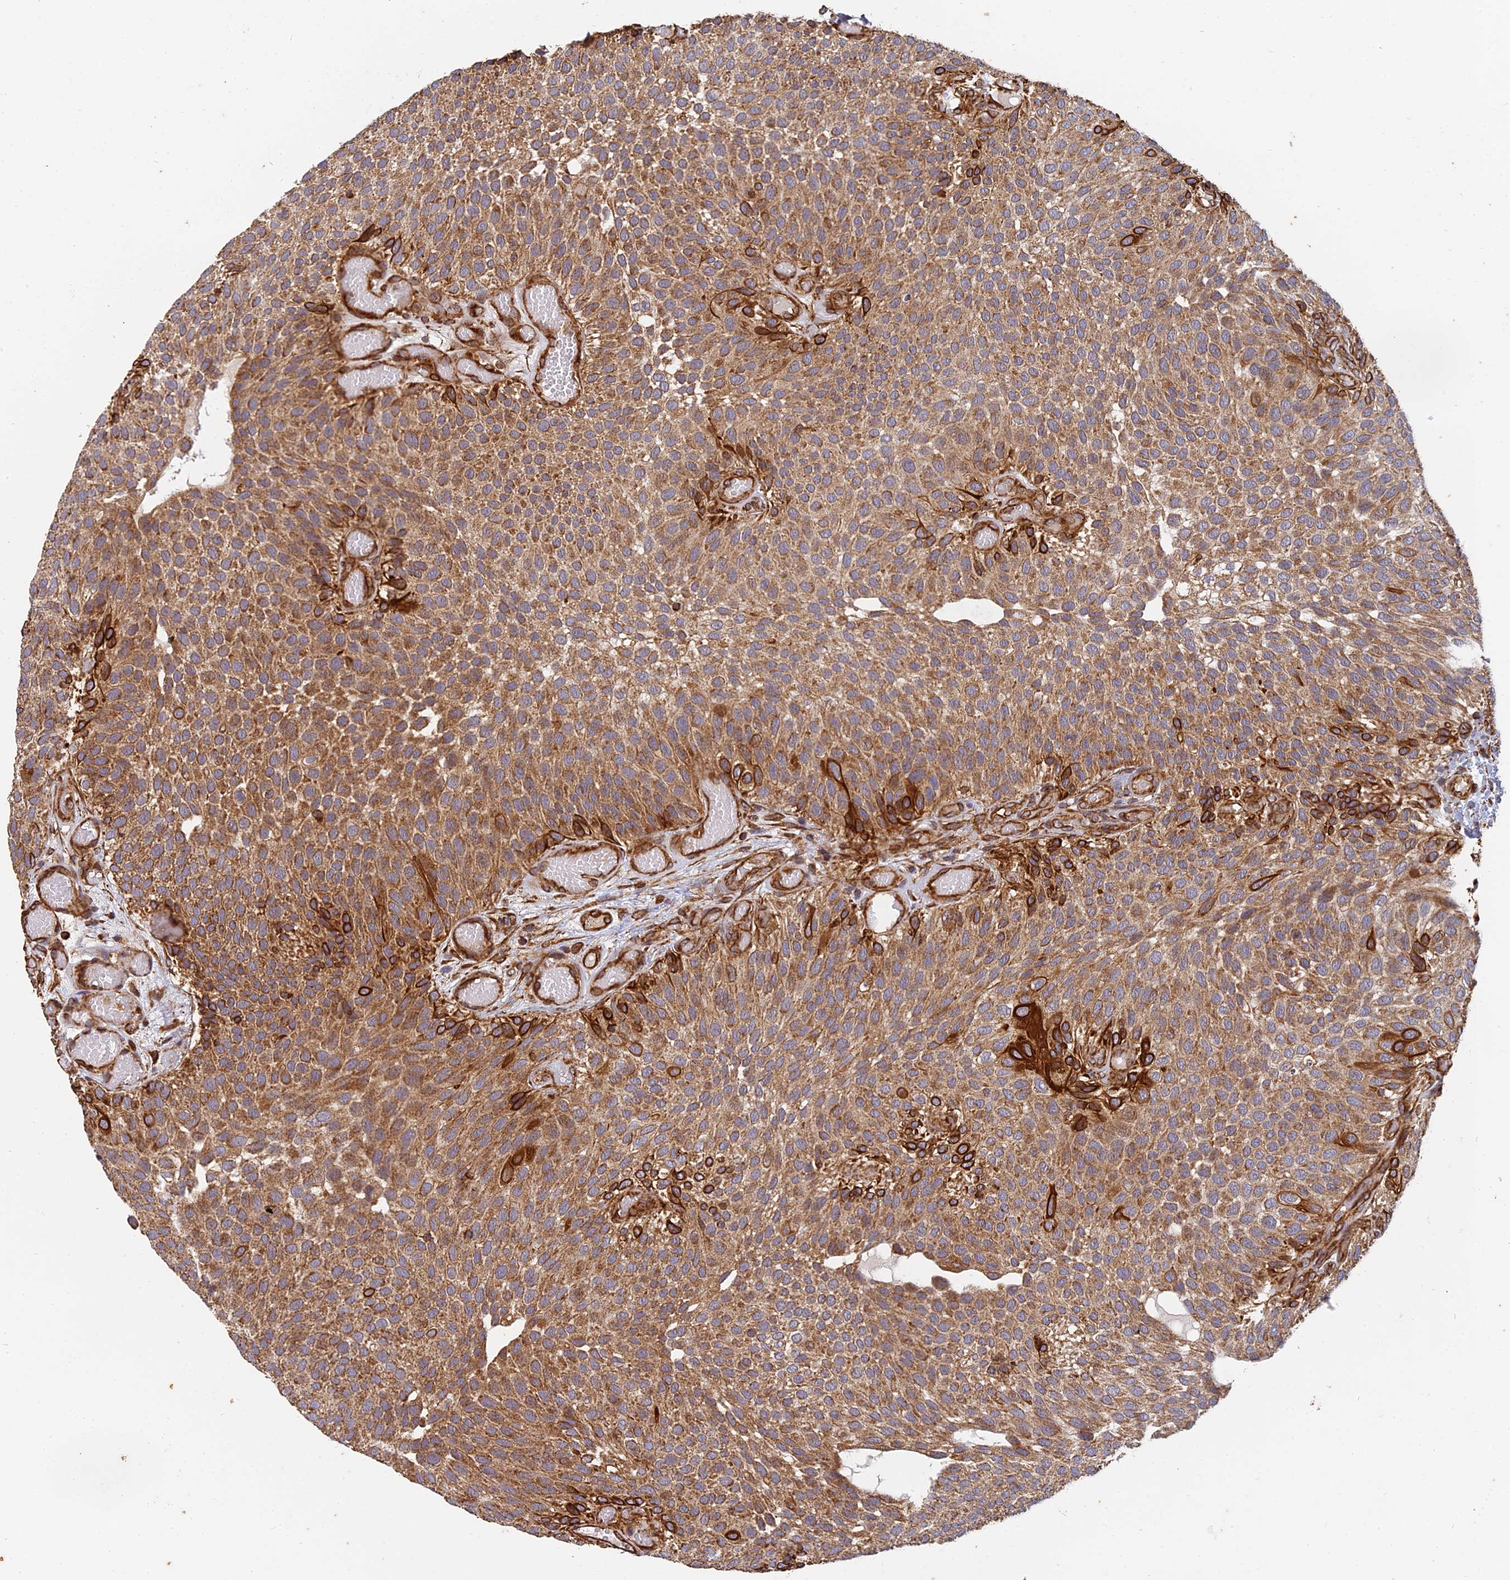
{"staining": {"intensity": "strong", "quantity": ">75%", "location": "cytoplasmic/membranous"}, "tissue": "urothelial cancer", "cell_type": "Tumor cells", "image_type": "cancer", "snomed": [{"axis": "morphology", "description": "Urothelial carcinoma, Low grade"}, {"axis": "topography", "description": "Urinary bladder"}], "caption": "Immunohistochemical staining of urothelial carcinoma (low-grade) reveals high levels of strong cytoplasmic/membranous expression in approximately >75% of tumor cells. (IHC, brightfield microscopy, high magnification).", "gene": "DSTYK", "patient": {"sex": "male", "age": 89}}